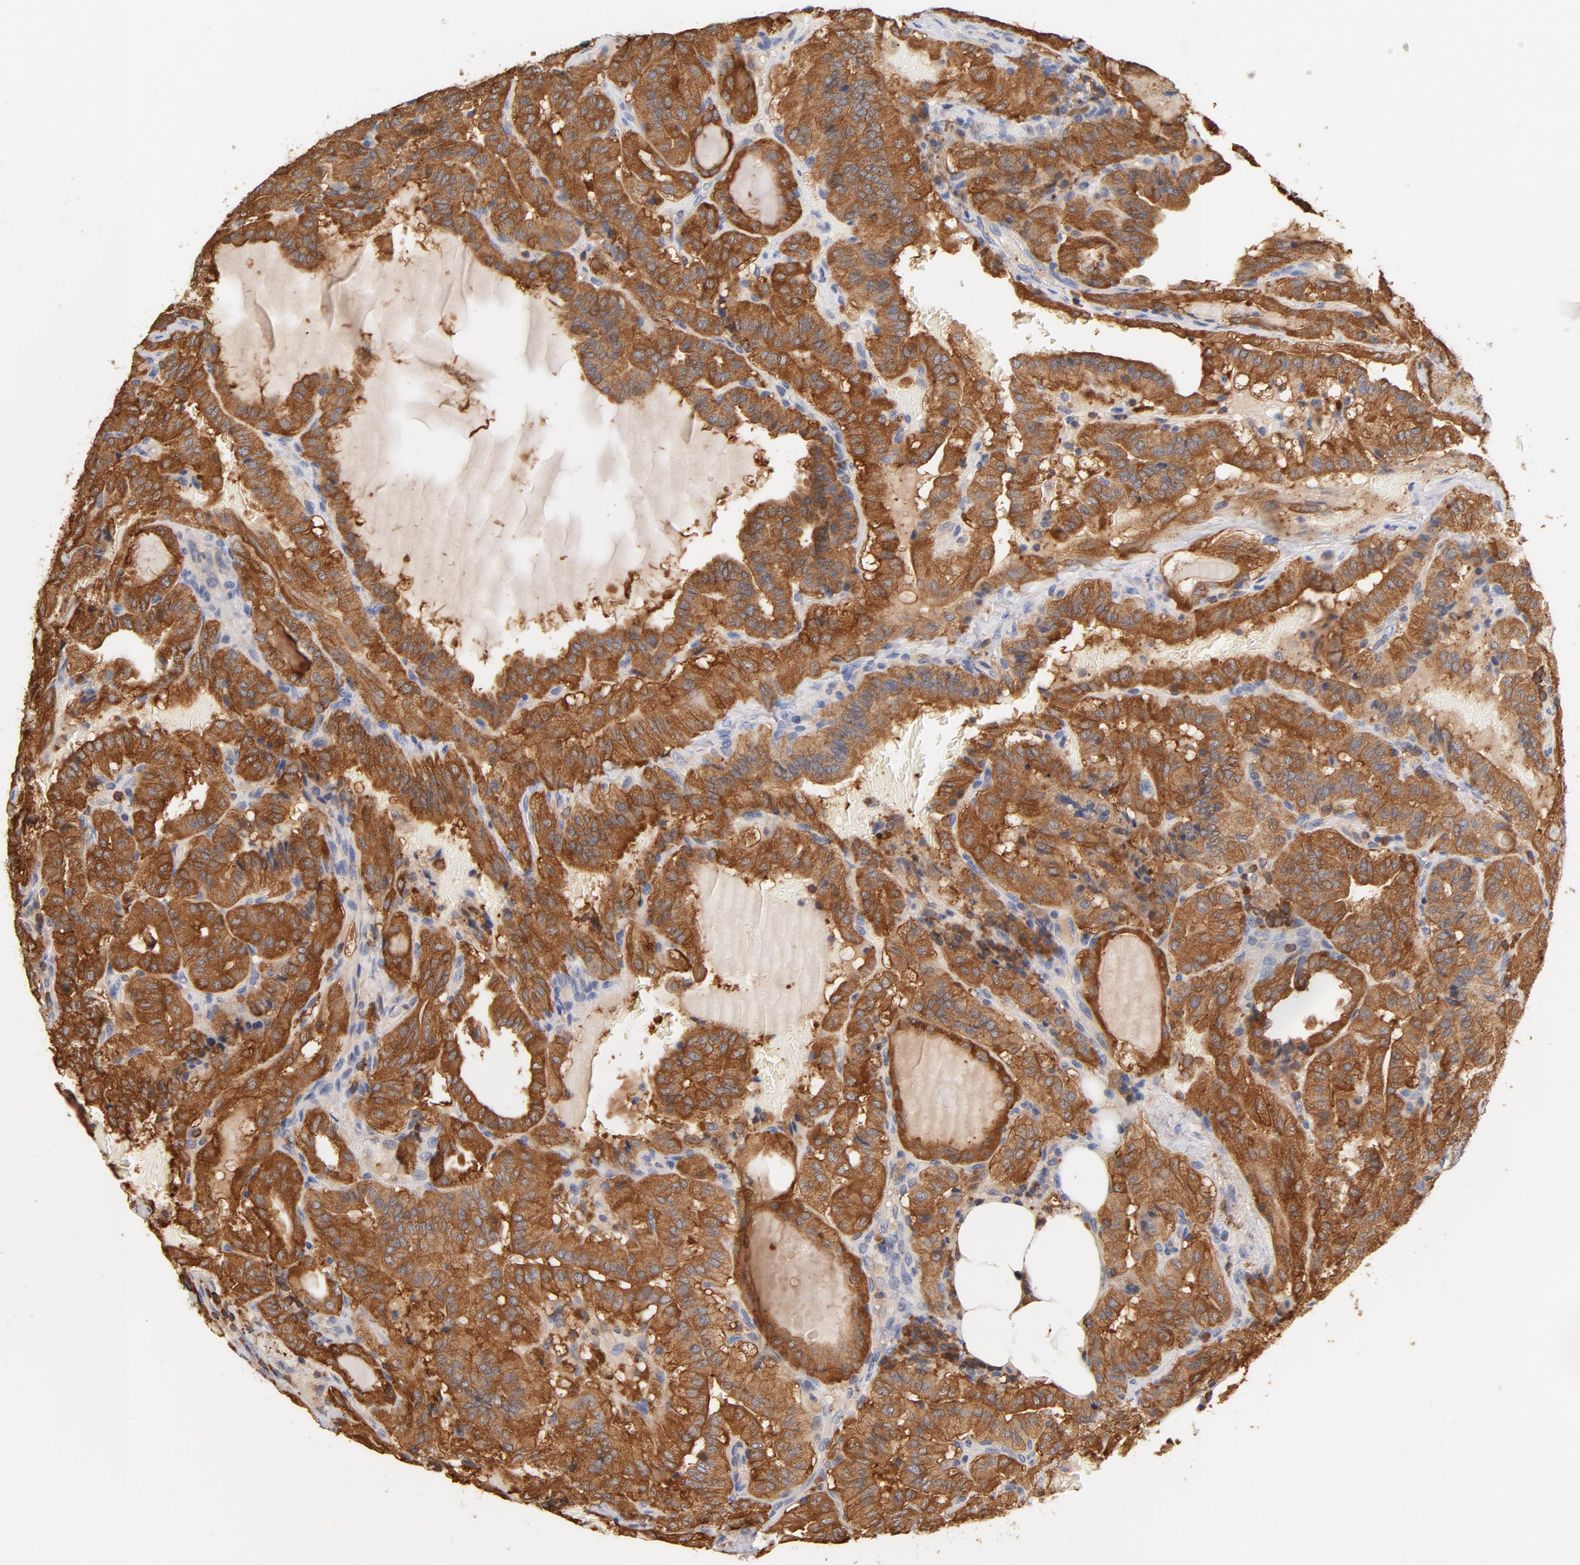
{"staining": {"intensity": "strong", "quantity": ">75%", "location": "cytoplasmic/membranous"}, "tissue": "thyroid cancer", "cell_type": "Tumor cells", "image_type": "cancer", "snomed": [{"axis": "morphology", "description": "Papillary adenocarcinoma, NOS"}, {"axis": "topography", "description": "Thyroid gland"}], "caption": "This image exhibits thyroid cancer (papillary adenocarcinoma) stained with IHC to label a protein in brown. The cytoplasmic/membranous of tumor cells show strong positivity for the protein. Nuclei are counter-stained blue.", "gene": "EZR", "patient": {"sex": "male", "age": 77}}